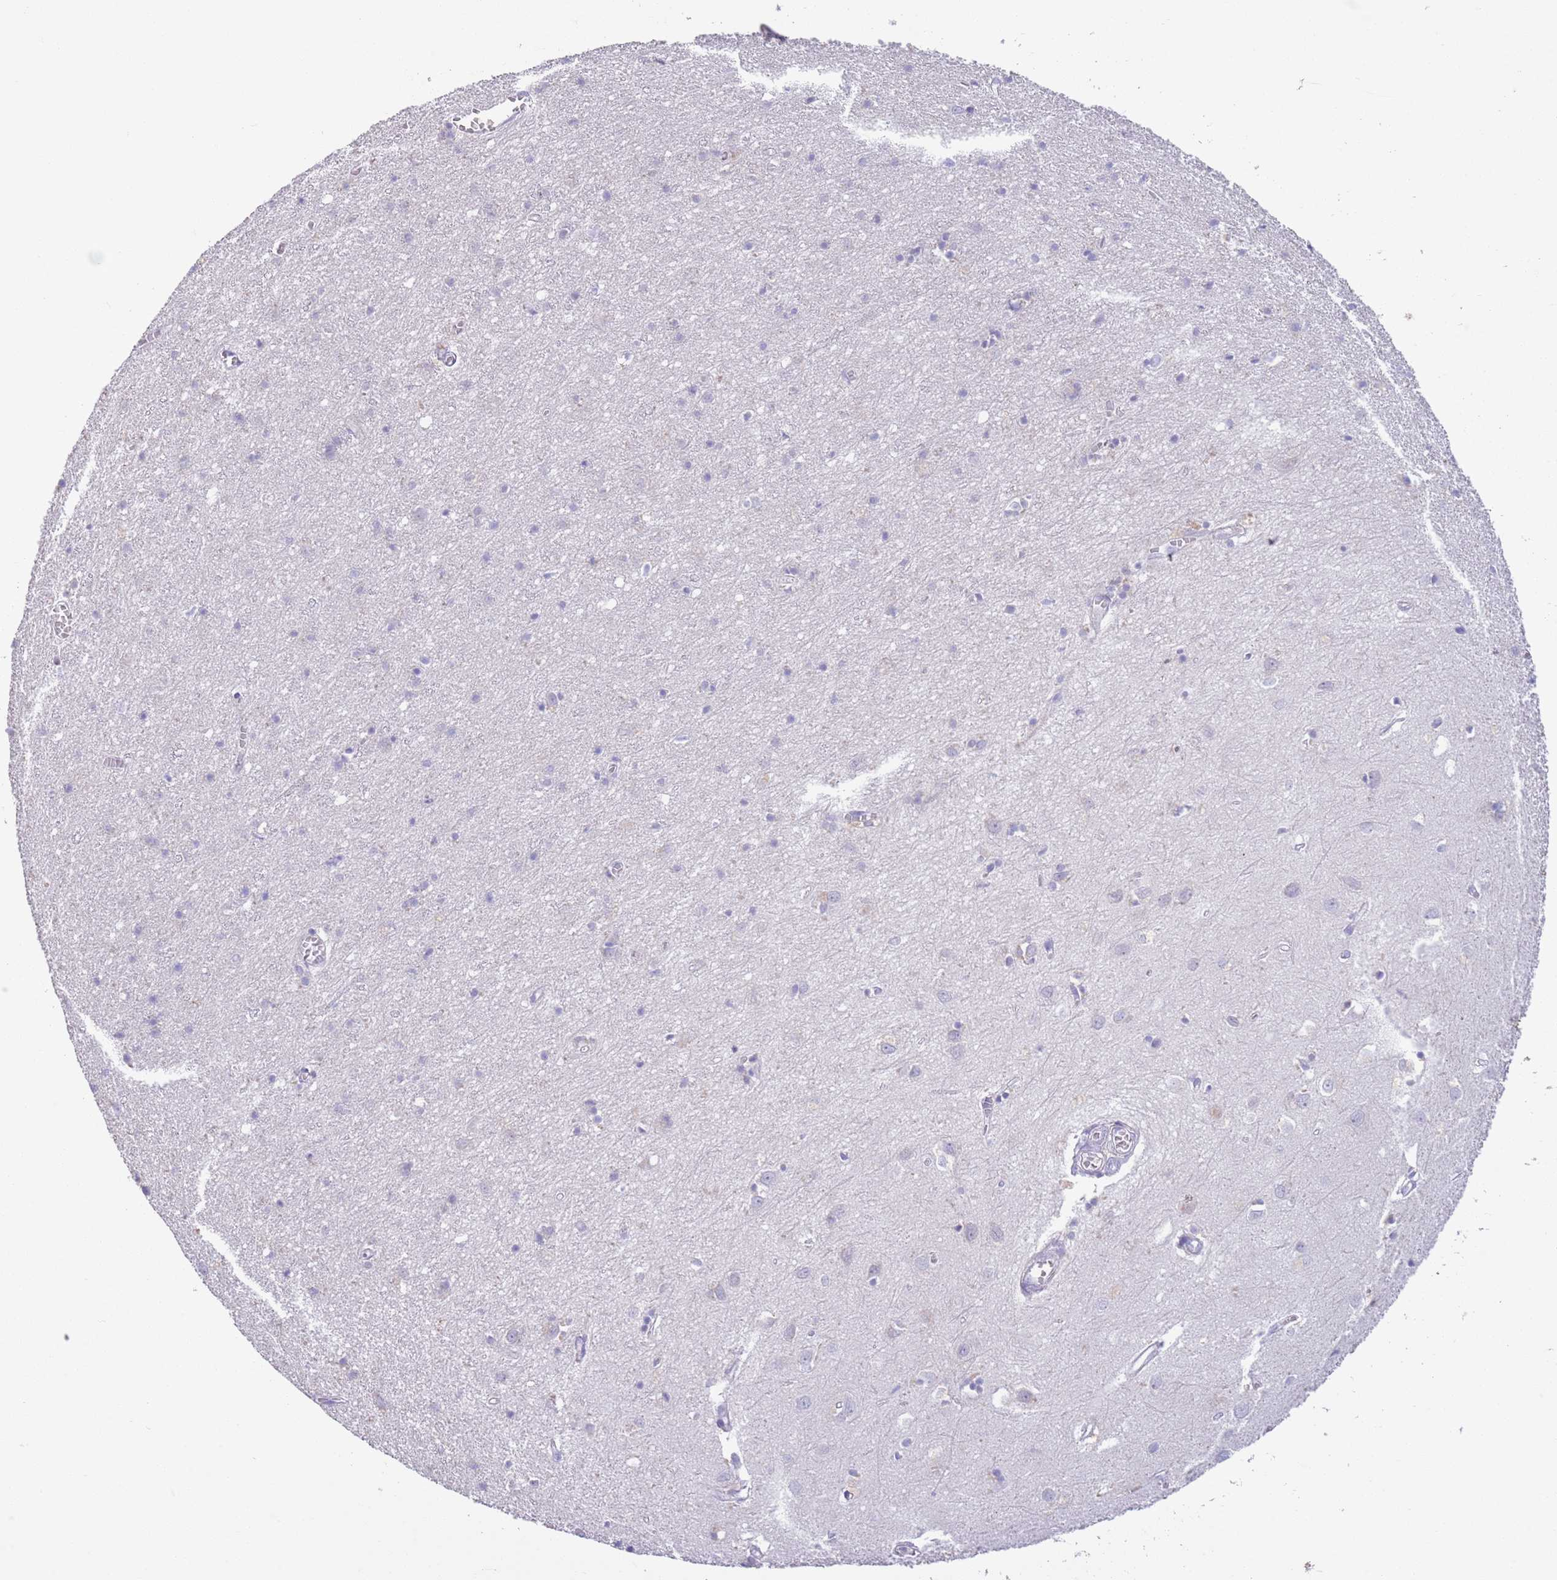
{"staining": {"intensity": "negative", "quantity": "none", "location": "none"}, "tissue": "cerebral cortex", "cell_type": "Endothelial cells", "image_type": "normal", "snomed": [{"axis": "morphology", "description": "Normal tissue, NOS"}, {"axis": "topography", "description": "Cerebral cortex"}], "caption": "IHC image of benign cerebral cortex stained for a protein (brown), which displays no positivity in endothelial cells. The staining was performed using DAB to visualize the protein expression in brown, while the nuclei were stained in blue with hematoxylin (Magnification: 20x).", "gene": "IGFL4", "patient": {"sex": "female", "age": 64}}